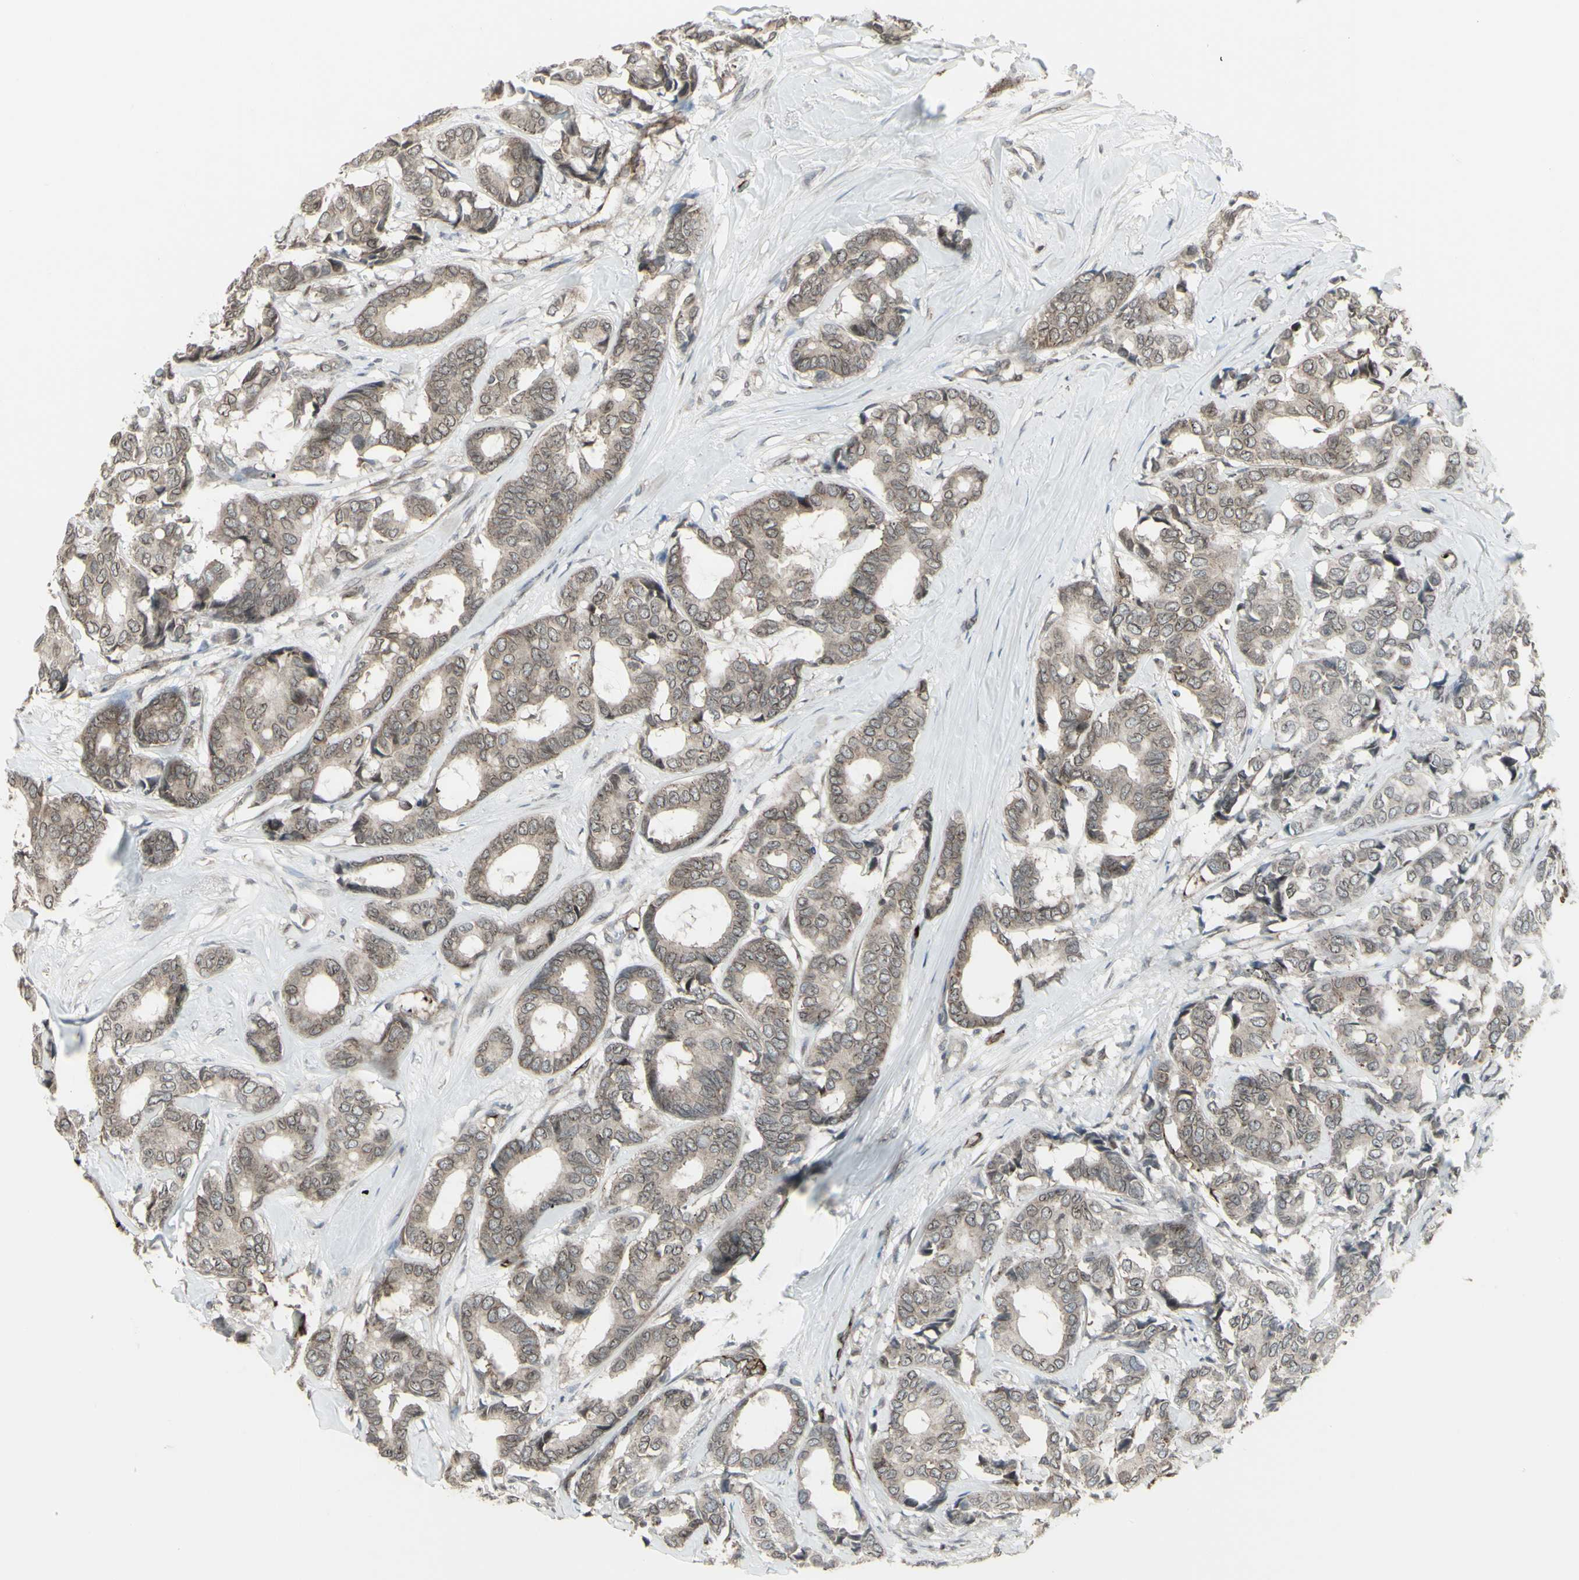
{"staining": {"intensity": "moderate", "quantity": ">75%", "location": "cytoplasmic/membranous,nuclear"}, "tissue": "breast cancer", "cell_type": "Tumor cells", "image_type": "cancer", "snomed": [{"axis": "morphology", "description": "Duct carcinoma"}, {"axis": "topography", "description": "Breast"}], "caption": "Protein expression analysis of intraductal carcinoma (breast) reveals moderate cytoplasmic/membranous and nuclear staining in about >75% of tumor cells. Using DAB (brown) and hematoxylin (blue) stains, captured at high magnification using brightfield microscopy.", "gene": "DTX3L", "patient": {"sex": "female", "age": 87}}